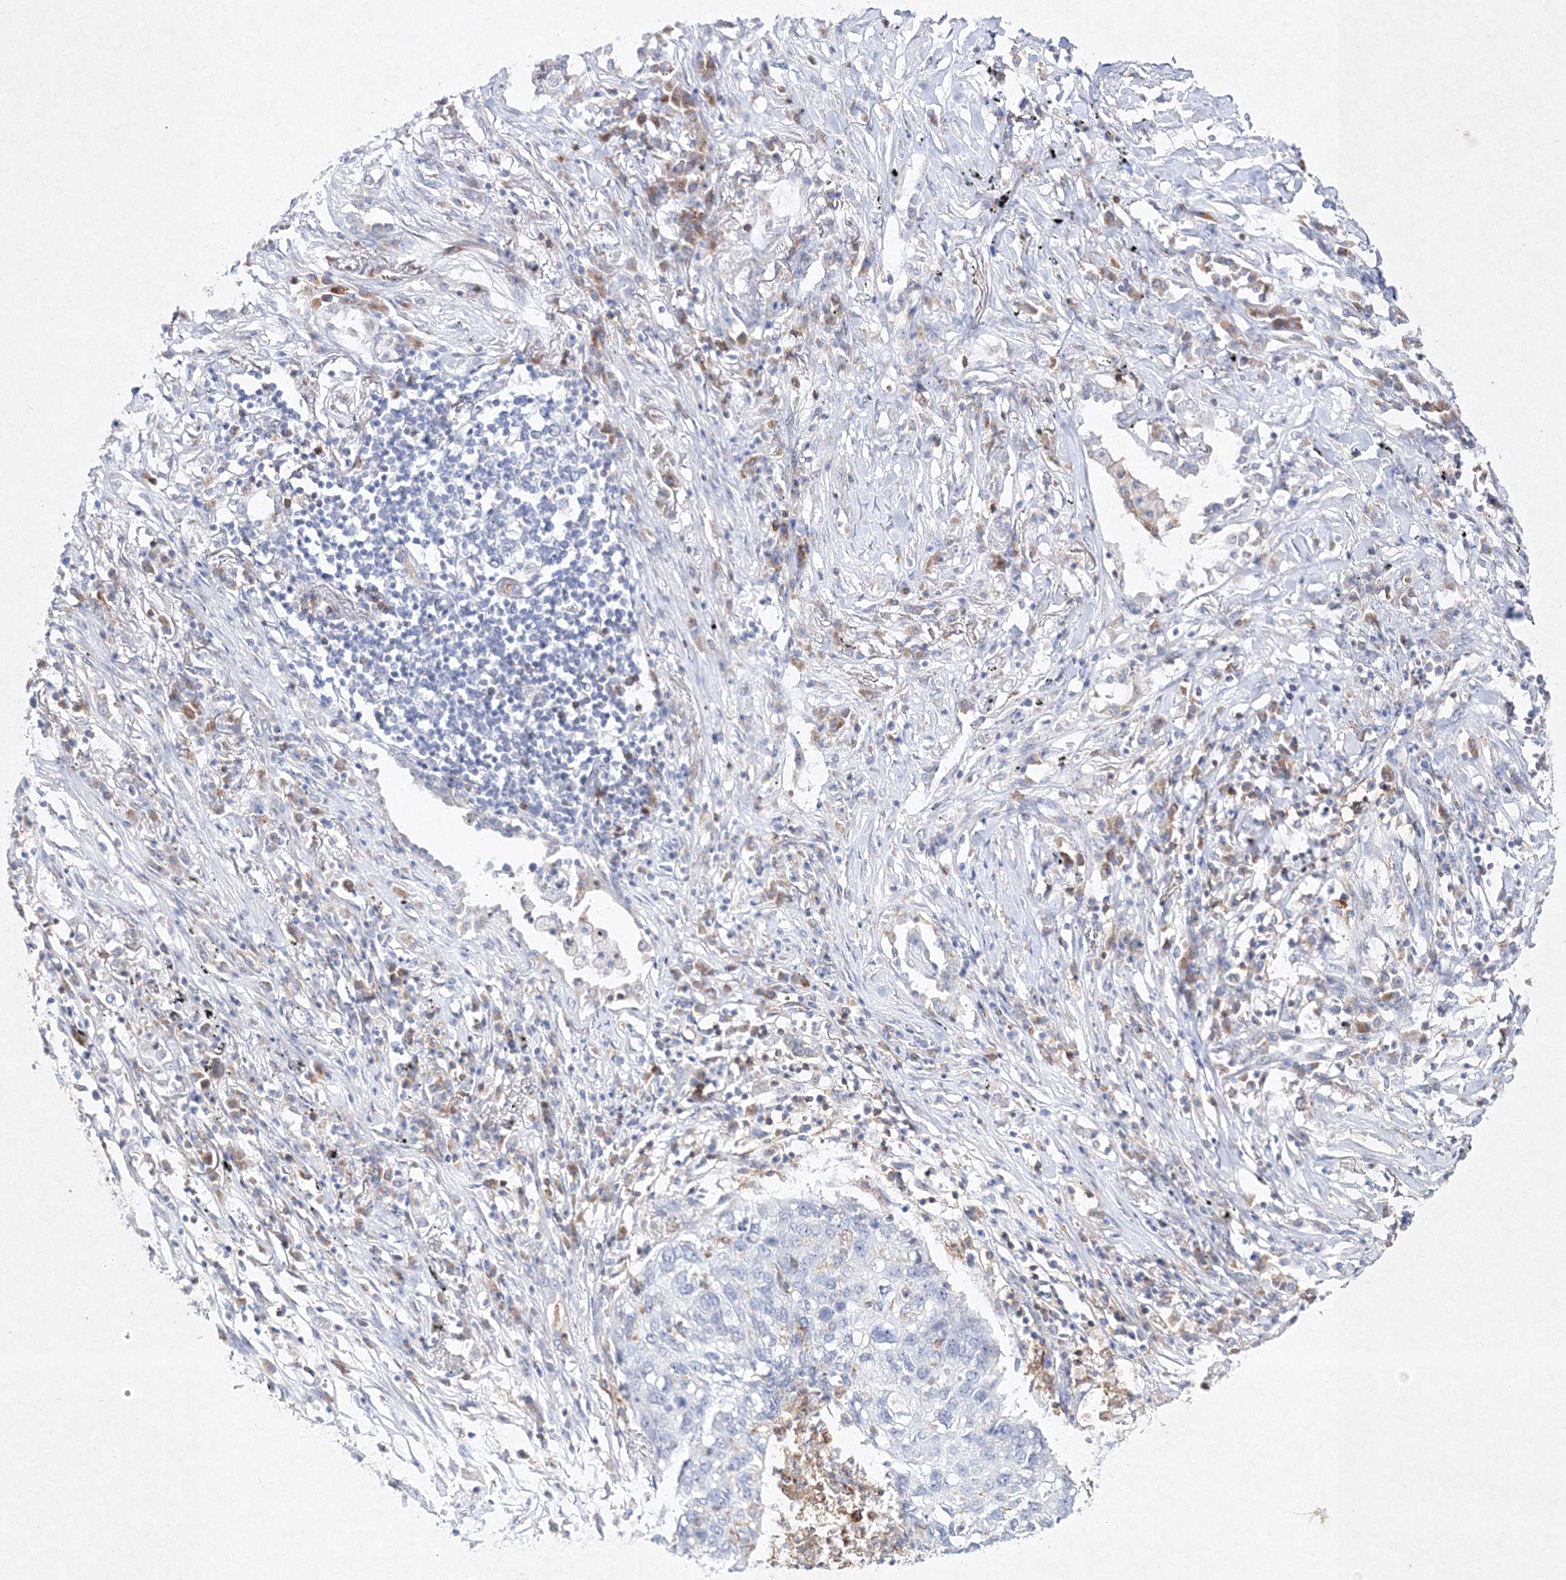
{"staining": {"intensity": "negative", "quantity": "none", "location": "none"}, "tissue": "lung cancer", "cell_type": "Tumor cells", "image_type": "cancer", "snomed": [{"axis": "morphology", "description": "Squamous cell carcinoma, NOS"}, {"axis": "topography", "description": "Lung"}], "caption": "The immunohistochemistry photomicrograph has no significant staining in tumor cells of lung cancer (squamous cell carcinoma) tissue.", "gene": "HCST", "patient": {"sex": "female", "age": 63}}